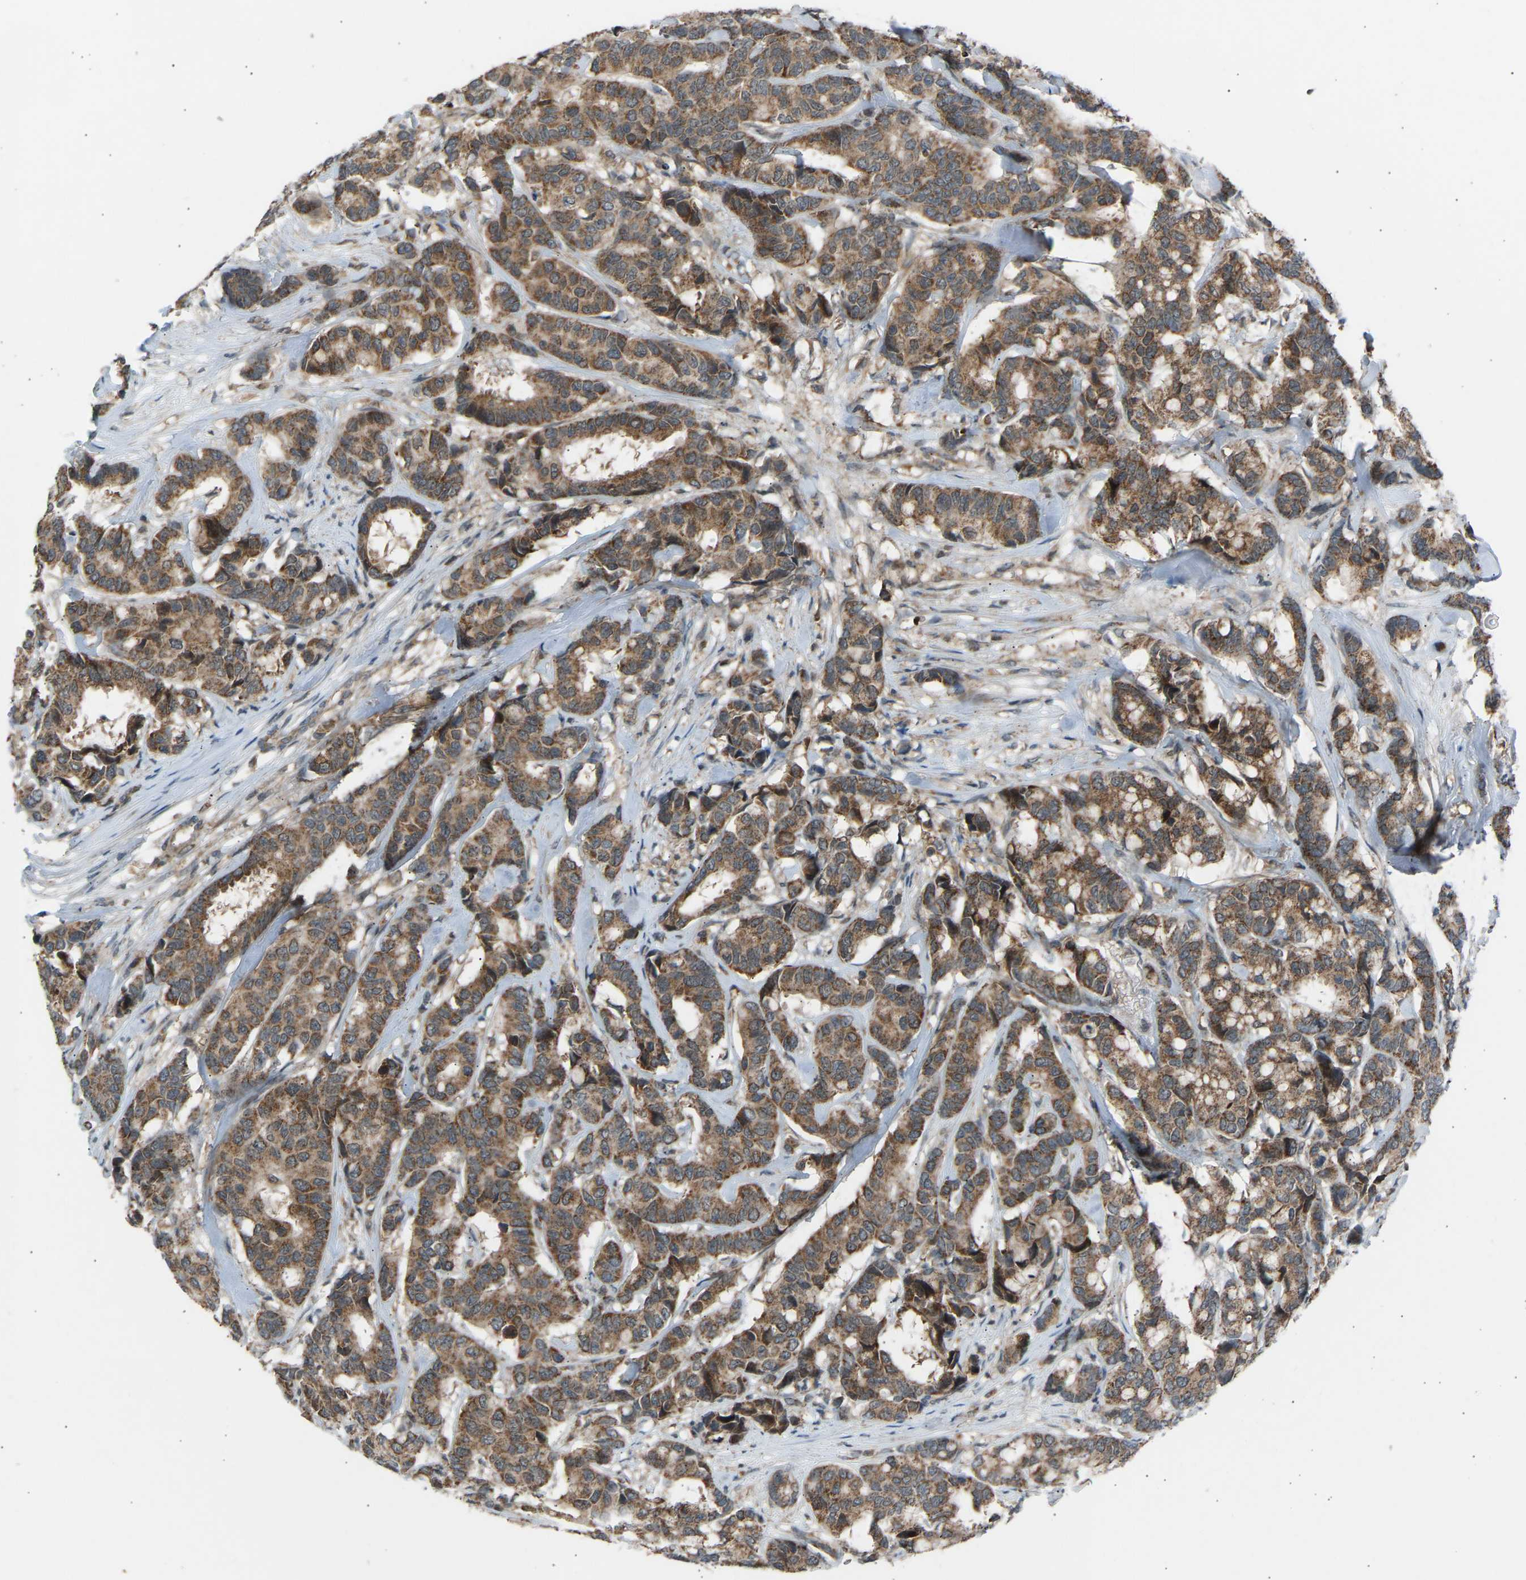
{"staining": {"intensity": "moderate", "quantity": ">75%", "location": "cytoplasmic/membranous"}, "tissue": "breast cancer", "cell_type": "Tumor cells", "image_type": "cancer", "snomed": [{"axis": "morphology", "description": "Duct carcinoma"}, {"axis": "topography", "description": "Breast"}], "caption": "Tumor cells reveal medium levels of moderate cytoplasmic/membranous expression in approximately >75% of cells in breast infiltrating ductal carcinoma.", "gene": "SLIRP", "patient": {"sex": "female", "age": 87}}